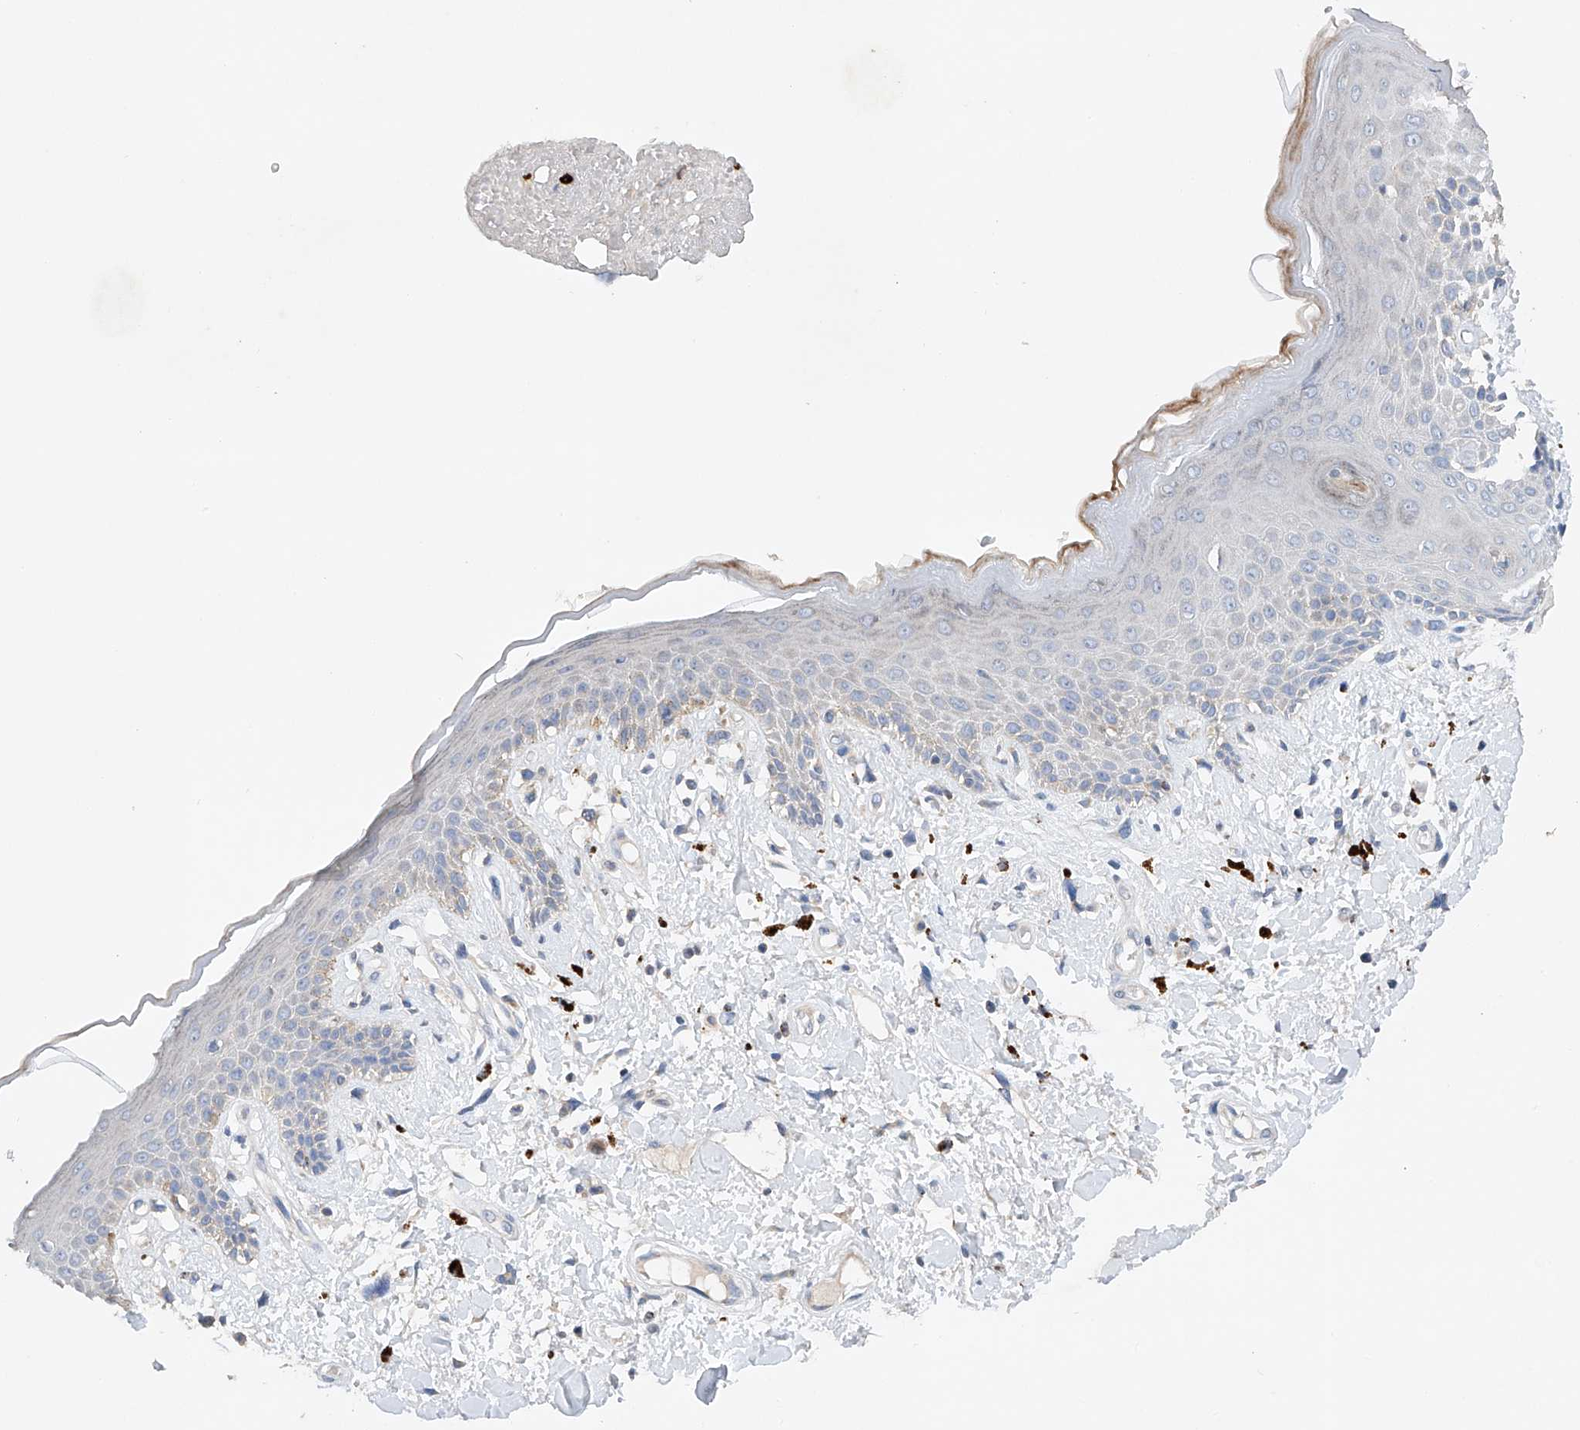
{"staining": {"intensity": "moderate", "quantity": "<25%", "location": "cytoplasmic/membranous"}, "tissue": "skin", "cell_type": "Epidermal cells", "image_type": "normal", "snomed": [{"axis": "morphology", "description": "Normal tissue, NOS"}, {"axis": "topography", "description": "Anal"}], "caption": "Immunohistochemistry (IHC) (DAB (3,3'-diaminobenzidine)) staining of benign human skin reveals moderate cytoplasmic/membranous protein staining in approximately <25% of epidermal cells. The staining is performed using DAB (3,3'-diaminobenzidine) brown chromogen to label protein expression. The nuclei are counter-stained blue using hematoxylin.", "gene": "GPC4", "patient": {"sex": "female", "age": 78}}